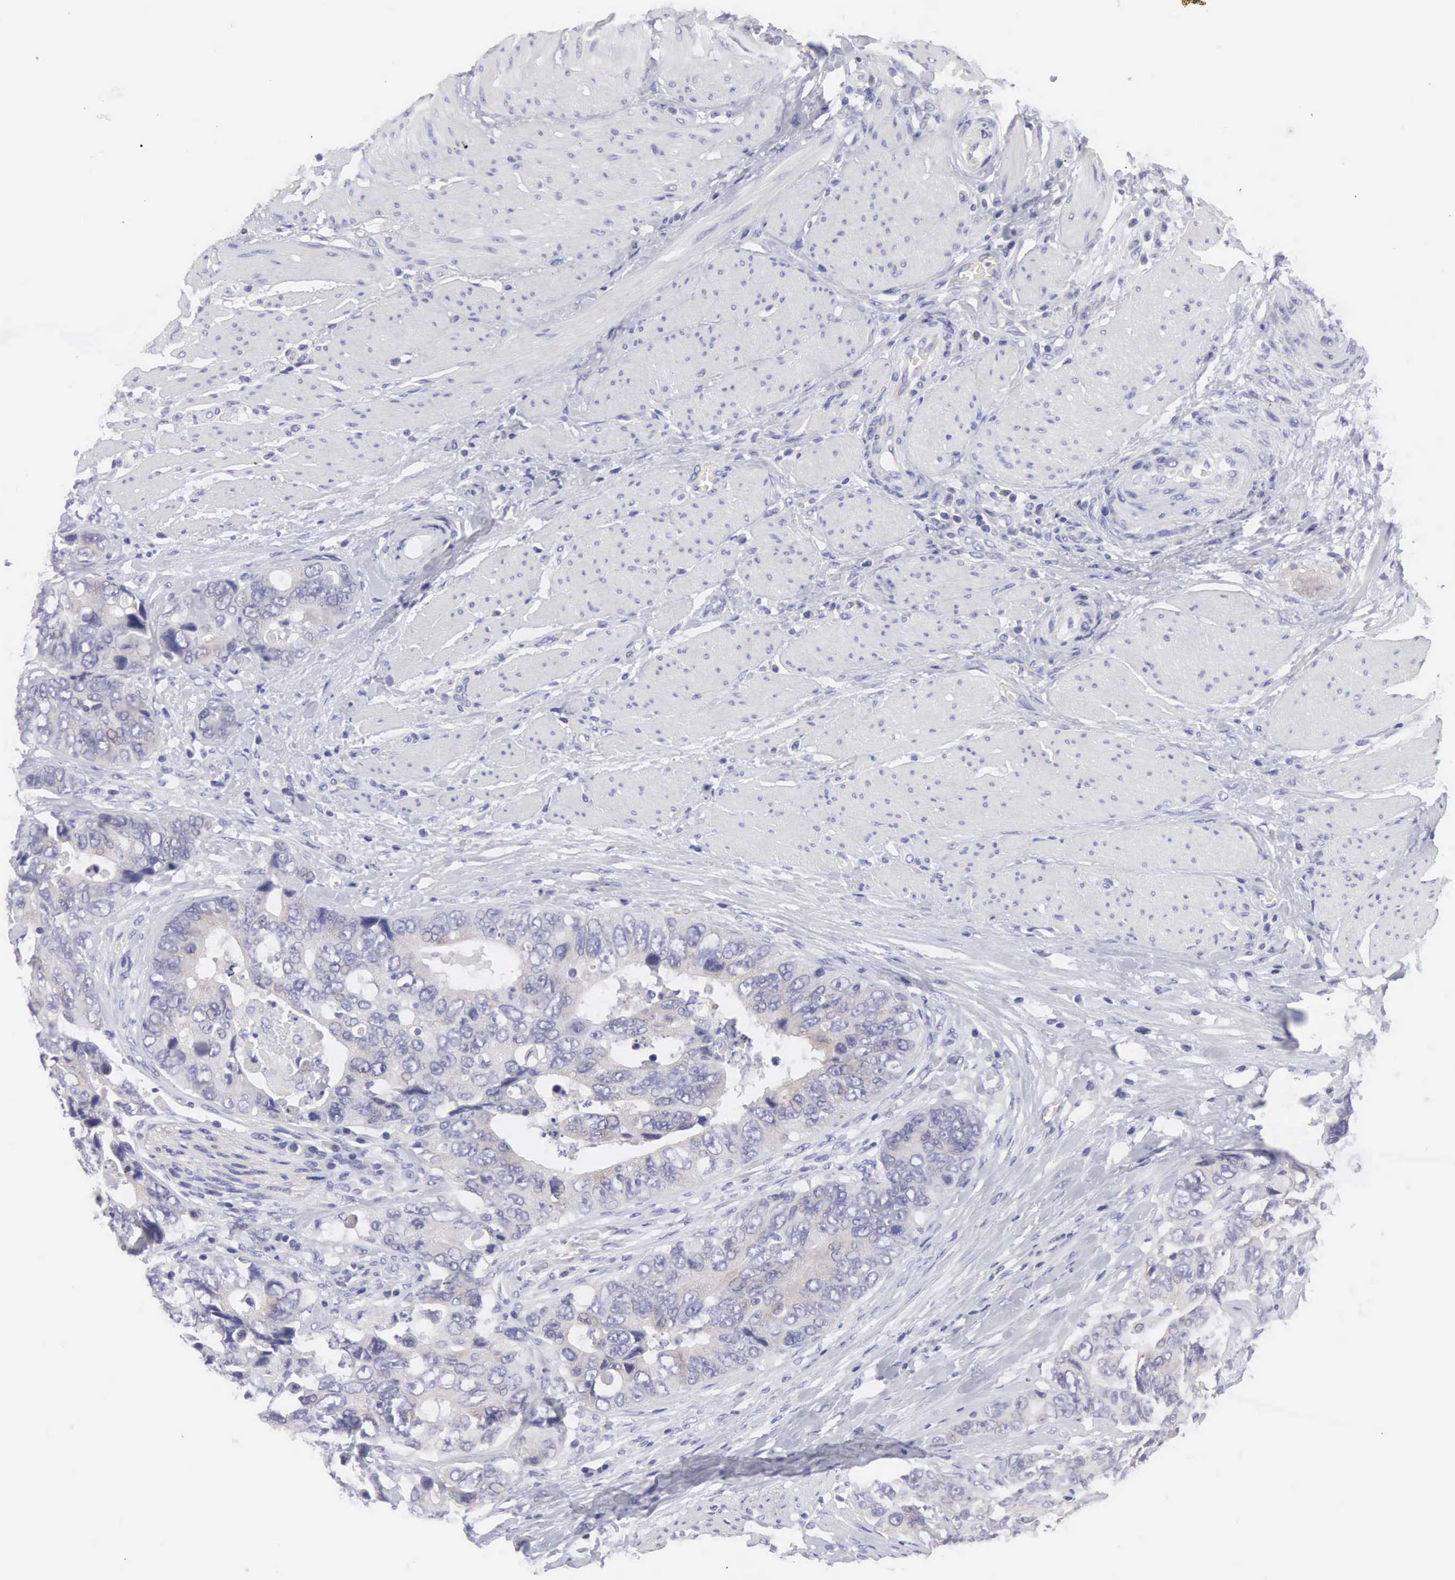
{"staining": {"intensity": "negative", "quantity": "none", "location": "none"}, "tissue": "colorectal cancer", "cell_type": "Tumor cells", "image_type": "cancer", "snomed": [{"axis": "morphology", "description": "Adenocarcinoma, NOS"}, {"axis": "topography", "description": "Rectum"}], "caption": "This is an IHC photomicrograph of colorectal cancer. There is no staining in tumor cells.", "gene": "SLITRK4", "patient": {"sex": "female", "age": 67}}